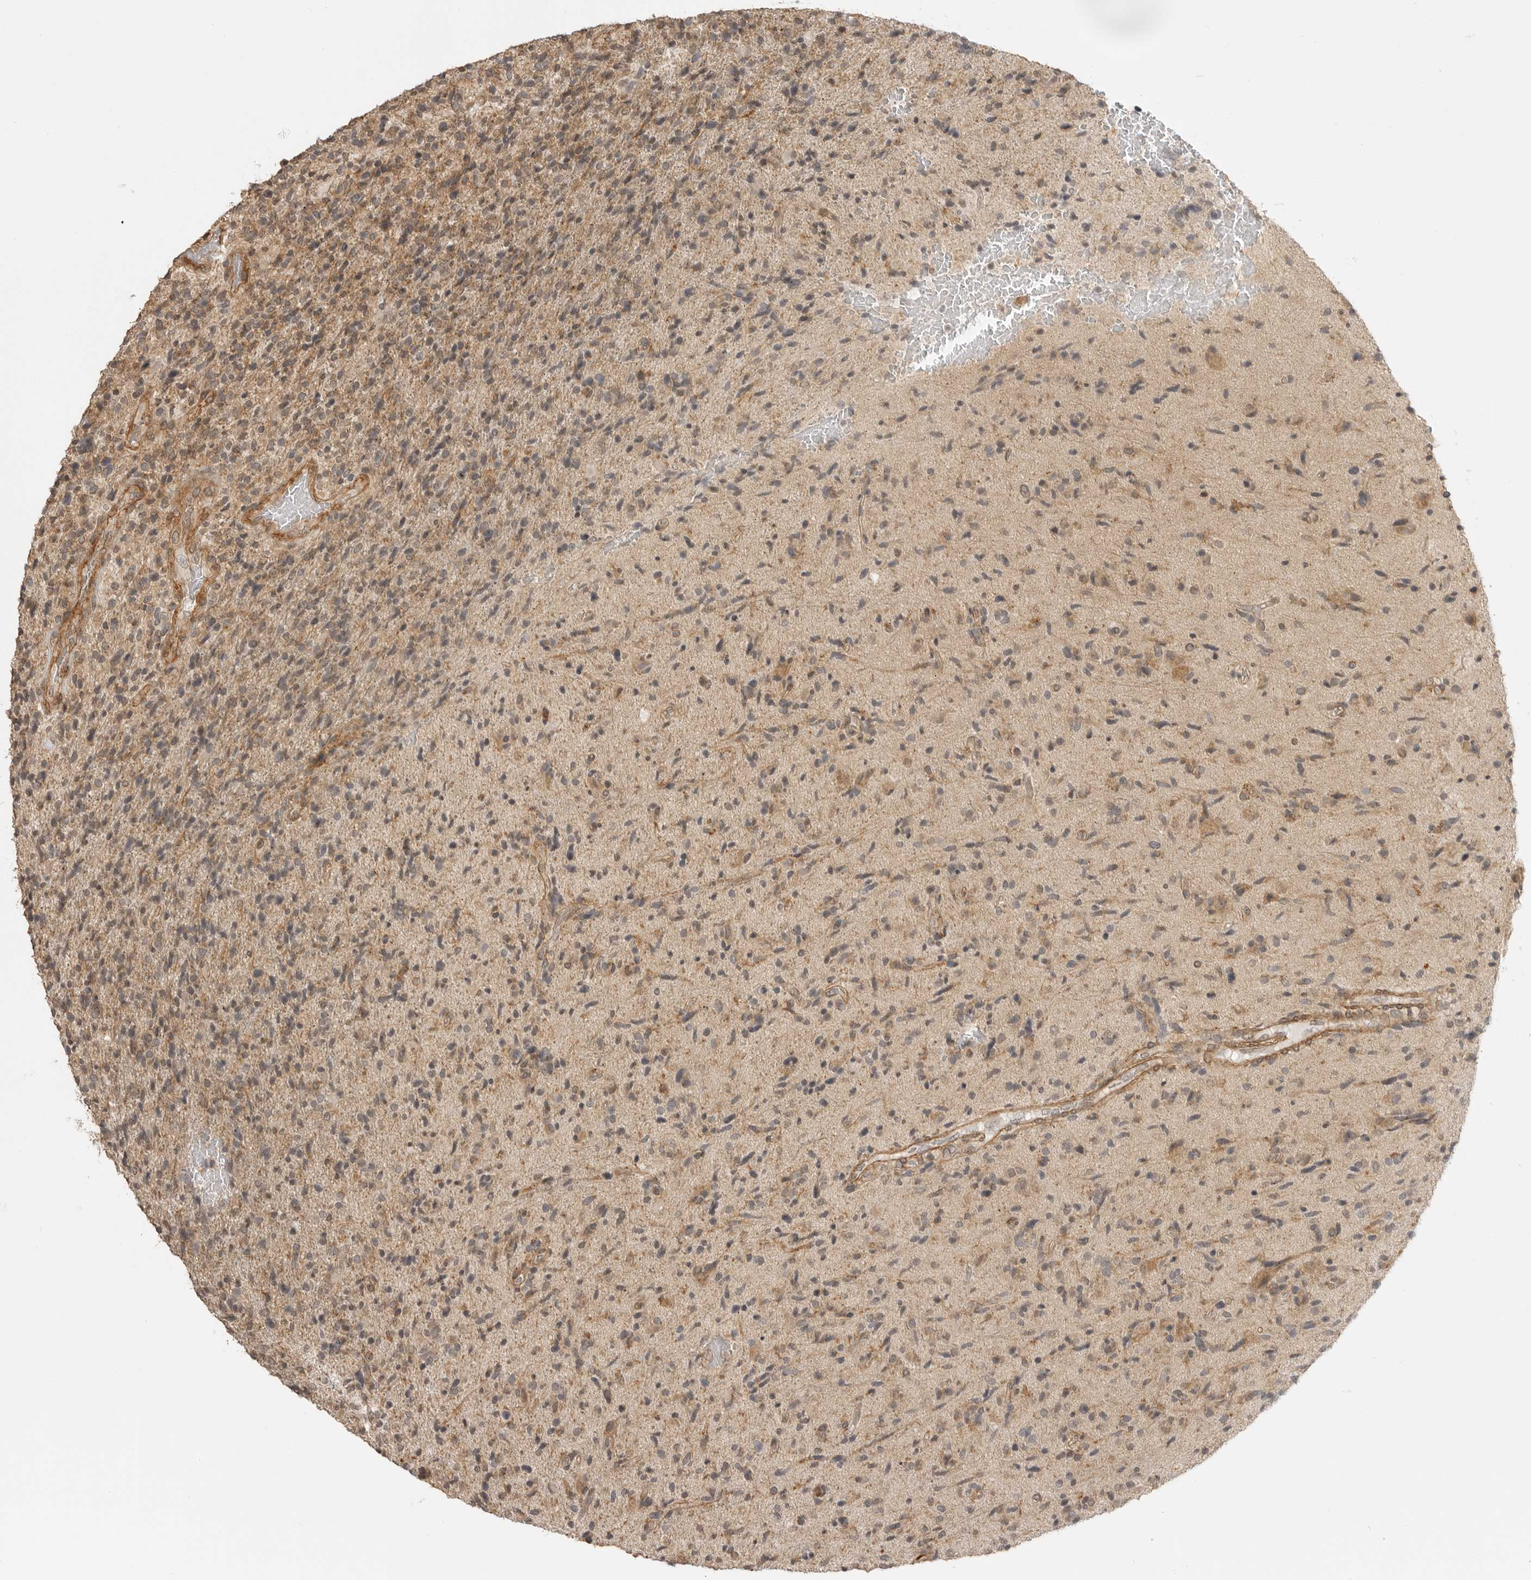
{"staining": {"intensity": "weak", "quantity": "25%-75%", "location": "cytoplasmic/membranous"}, "tissue": "glioma", "cell_type": "Tumor cells", "image_type": "cancer", "snomed": [{"axis": "morphology", "description": "Glioma, malignant, High grade"}, {"axis": "topography", "description": "Brain"}], "caption": "Protein staining of glioma tissue displays weak cytoplasmic/membranous positivity in about 25%-75% of tumor cells.", "gene": "GPC2", "patient": {"sex": "male", "age": 72}}